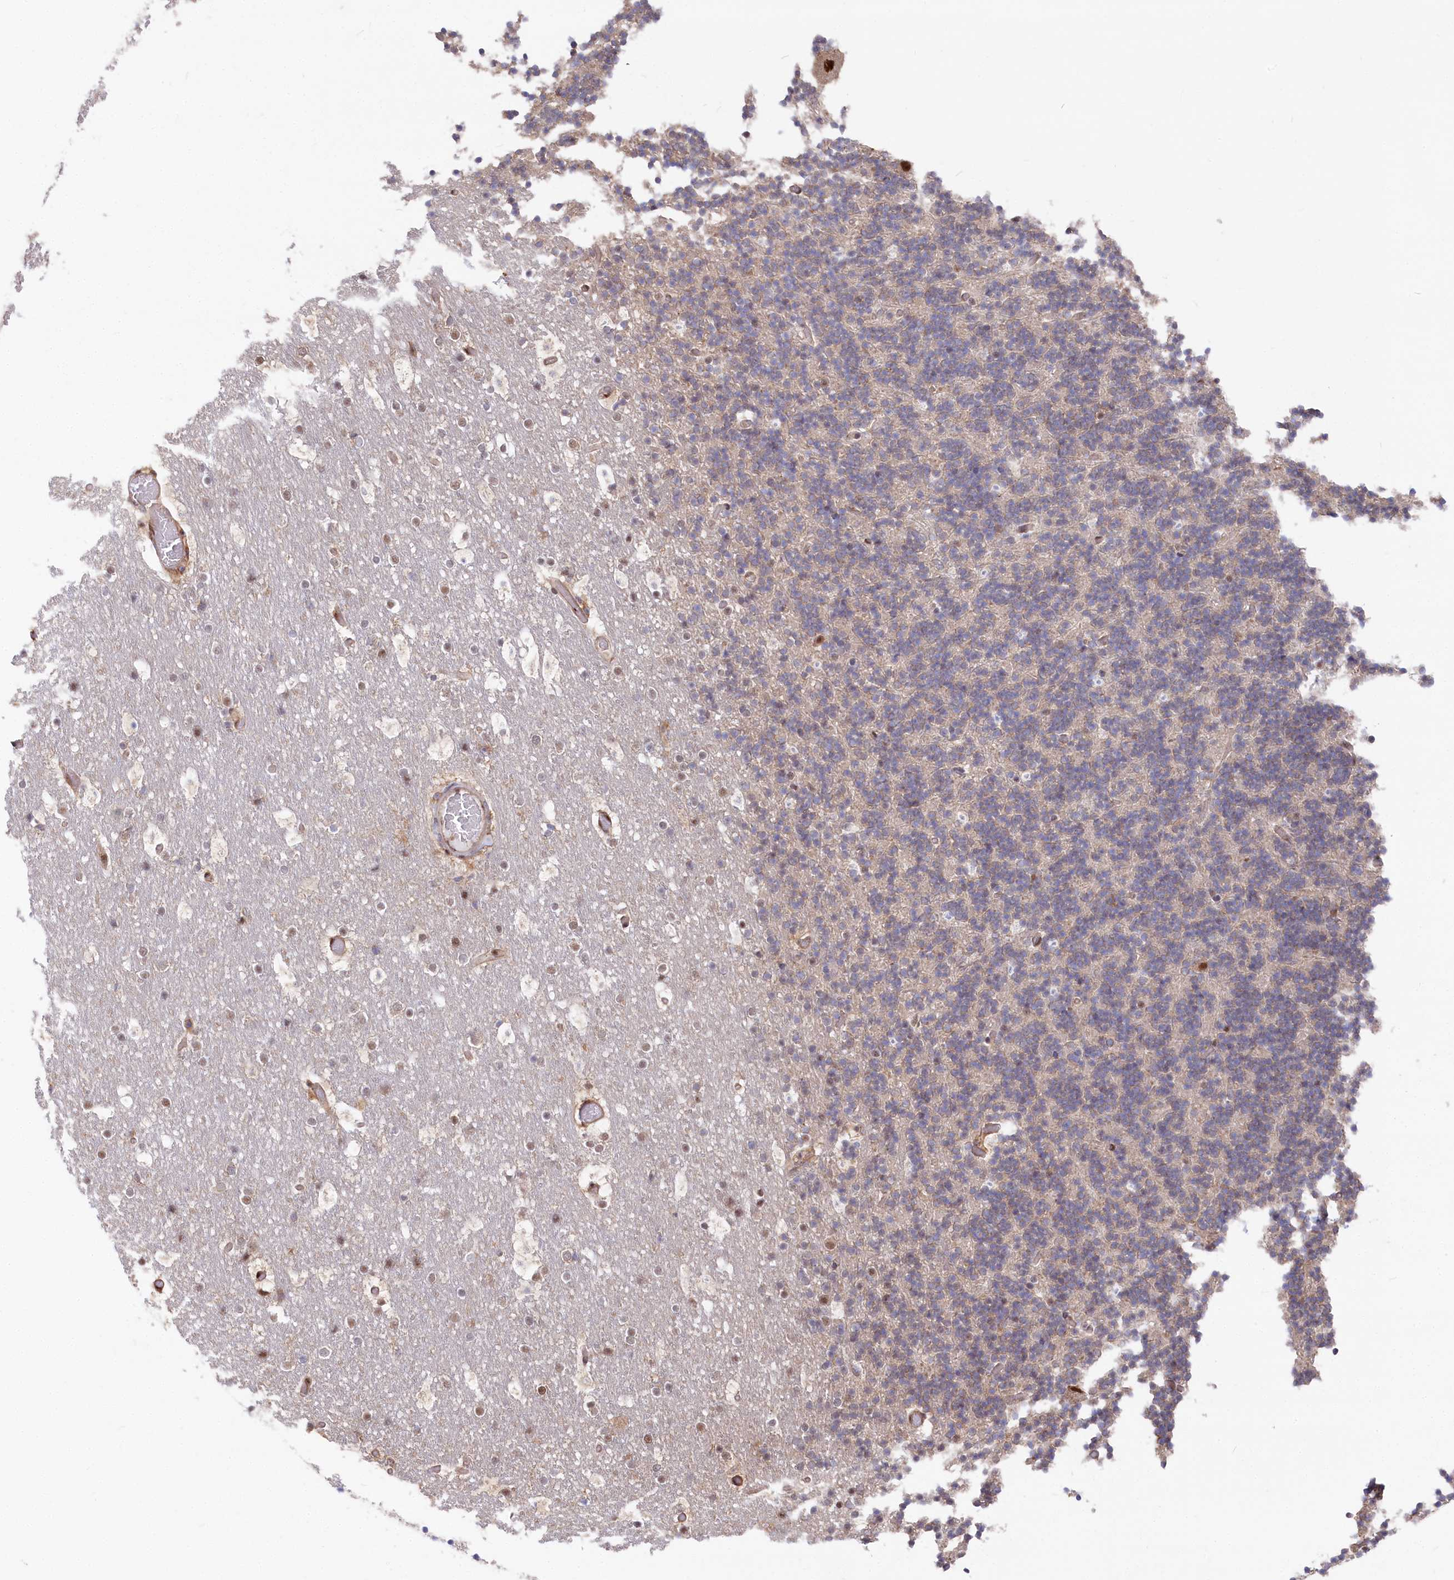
{"staining": {"intensity": "moderate", "quantity": "<25%", "location": "cytoplasmic/membranous,nuclear"}, "tissue": "cerebellum", "cell_type": "Cells in granular layer", "image_type": "normal", "snomed": [{"axis": "morphology", "description": "Normal tissue, NOS"}, {"axis": "topography", "description": "Cerebellum"}], "caption": "Cells in granular layer show low levels of moderate cytoplasmic/membranous,nuclear expression in about <25% of cells in normal human cerebellum.", "gene": "PSMA1", "patient": {"sex": "male", "age": 57}}